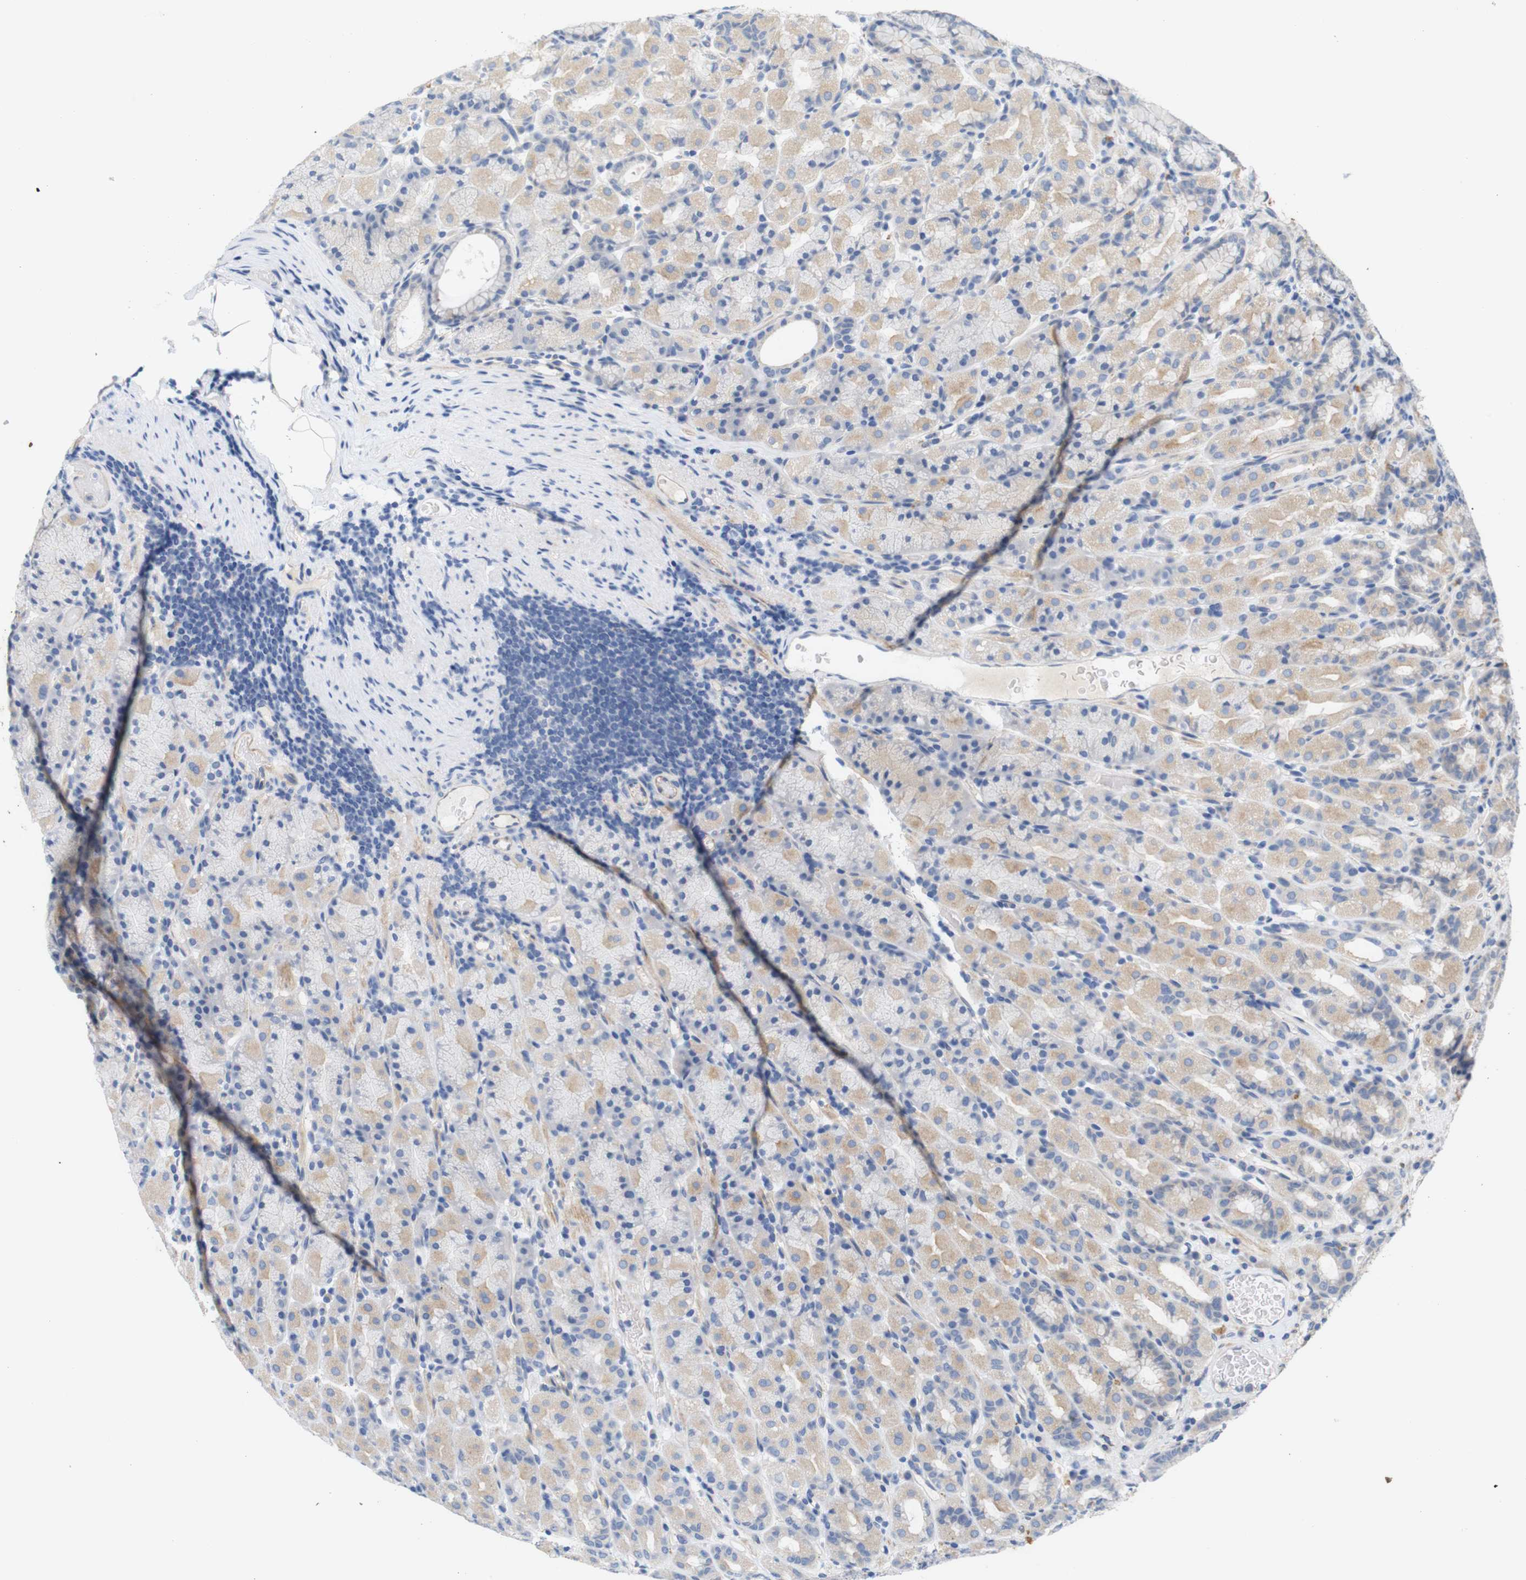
{"staining": {"intensity": "weak", "quantity": ">75%", "location": "cytoplasmic/membranous"}, "tissue": "stomach", "cell_type": "Glandular cells", "image_type": "normal", "snomed": [{"axis": "morphology", "description": "Normal tissue, NOS"}, {"axis": "topography", "description": "Stomach, upper"}], "caption": "Approximately >75% of glandular cells in normal stomach demonstrate weak cytoplasmic/membranous protein expression as visualized by brown immunohistochemical staining.", "gene": "ITGA5", "patient": {"sex": "male", "age": 68}}